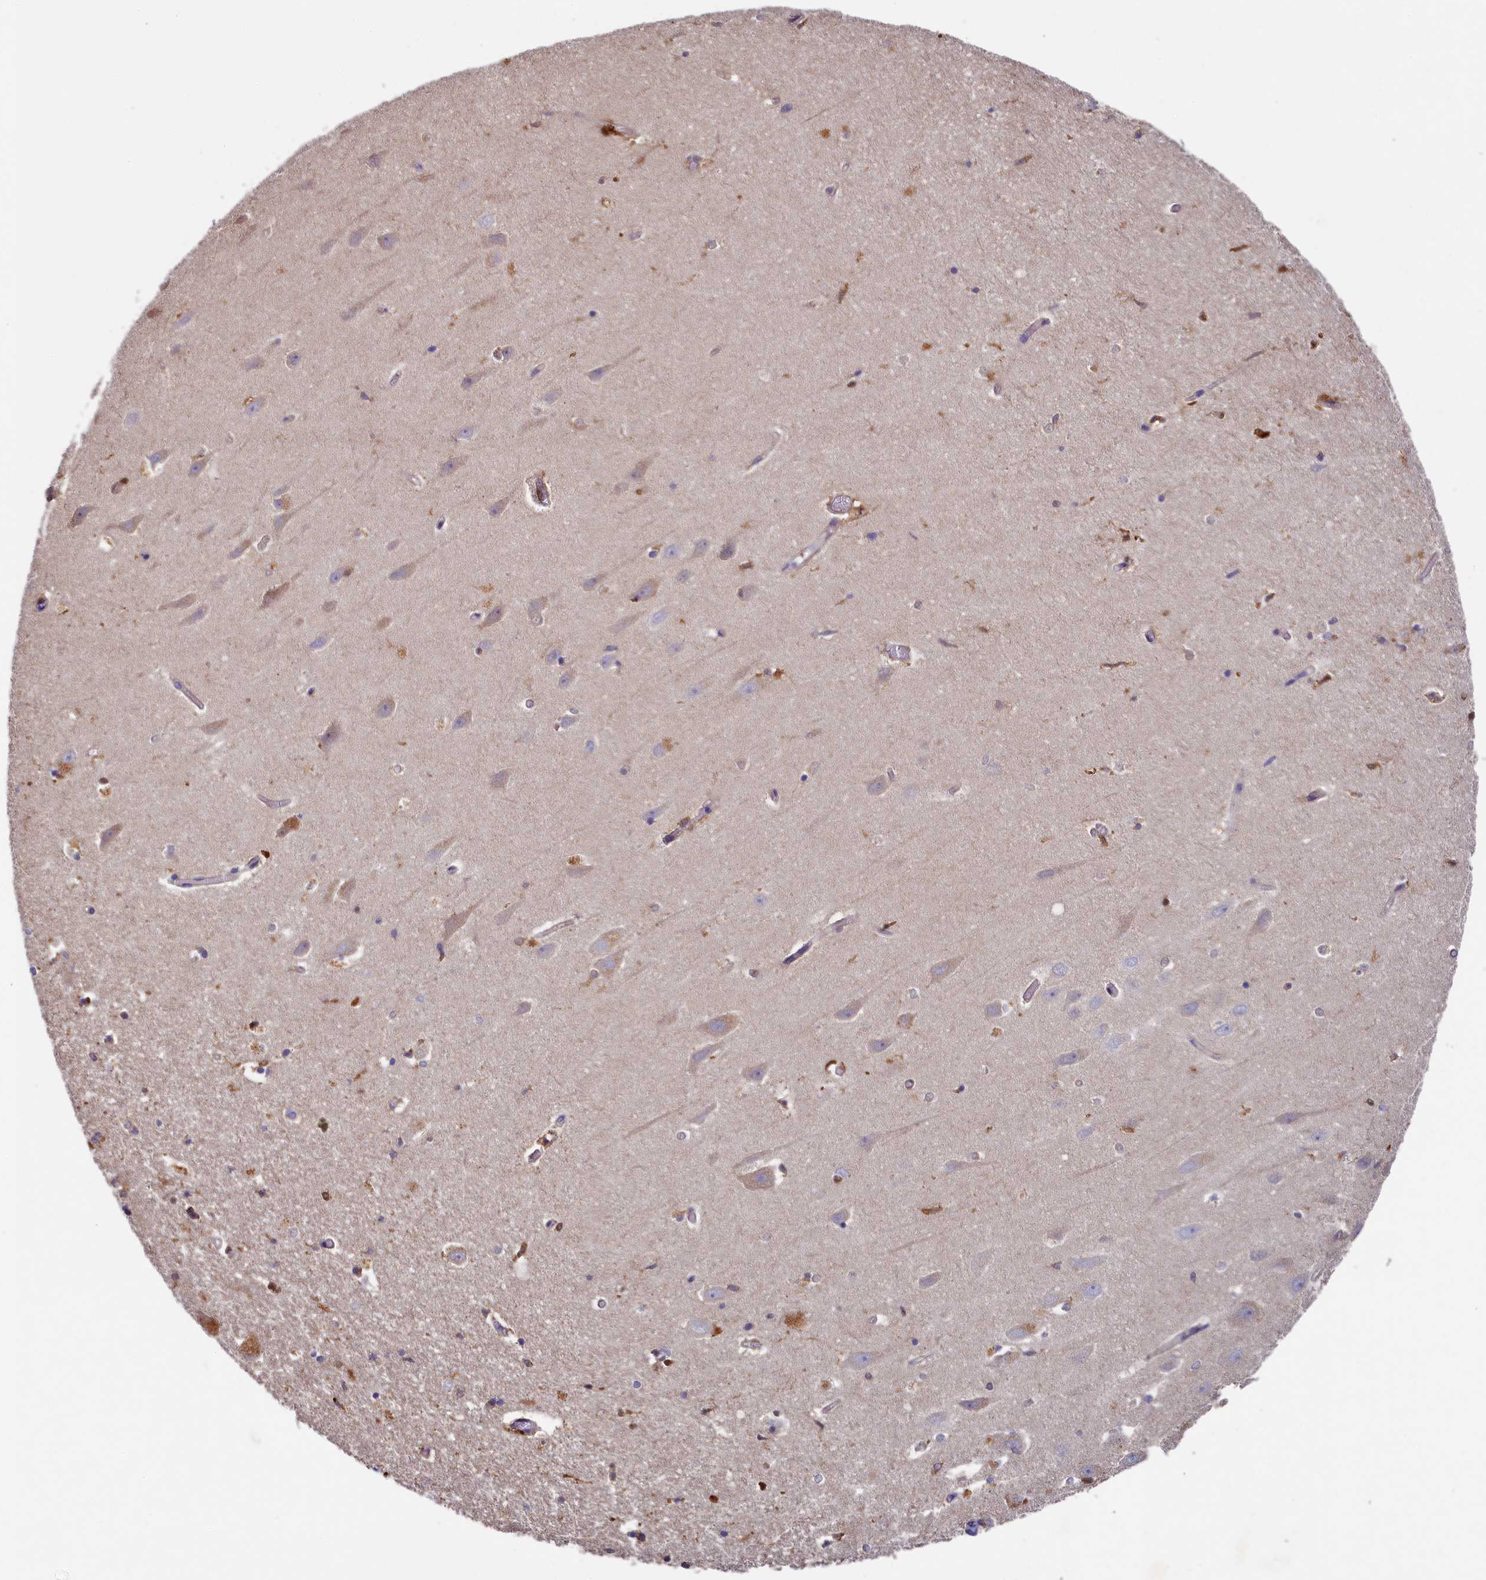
{"staining": {"intensity": "weak", "quantity": "<25%", "location": "cytoplasmic/membranous"}, "tissue": "hippocampus", "cell_type": "Glial cells", "image_type": "normal", "snomed": [{"axis": "morphology", "description": "Normal tissue, NOS"}, {"axis": "topography", "description": "Hippocampus"}], "caption": "DAB immunohistochemical staining of unremarkable human hippocampus shows no significant positivity in glial cells. Brightfield microscopy of immunohistochemistry stained with DAB (brown) and hematoxylin (blue), captured at high magnification.", "gene": "SEC31B", "patient": {"sex": "female", "age": 64}}